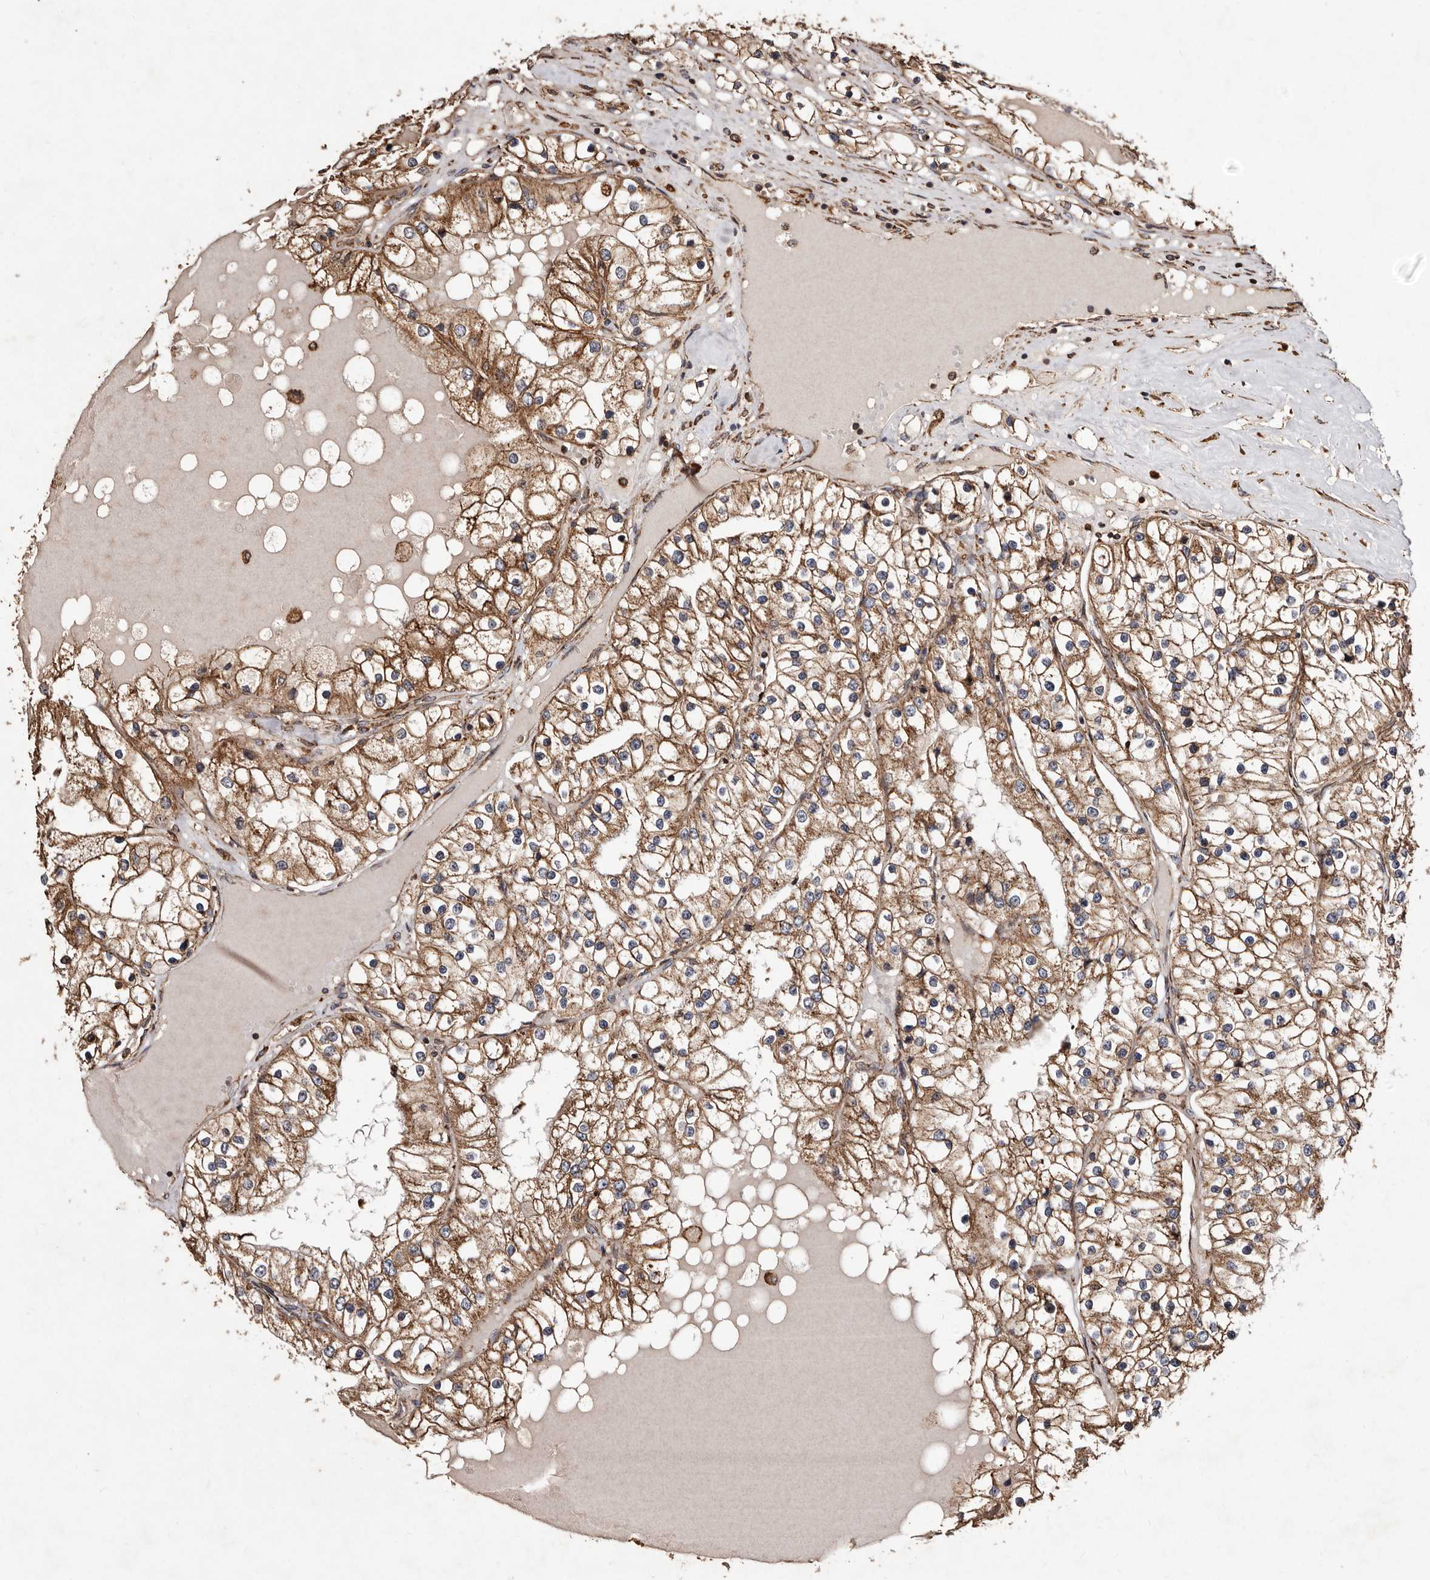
{"staining": {"intensity": "moderate", "quantity": ">75%", "location": "cytoplasmic/membranous"}, "tissue": "renal cancer", "cell_type": "Tumor cells", "image_type": "cancer", "snomed": [{"axis": "morphology", "description": "Adenocarcinoma, NOS"}, {"axis": "topography", "description": "Kidney"}], "caption": "Moderate cytoplasmic/membranous positivity for a protein is appreciated in approximately >75% of tumor cells of renal adenocarcinoma using IHC.", "gene": "STEAP2", "patient": {"sex": "male", "age": 68}}